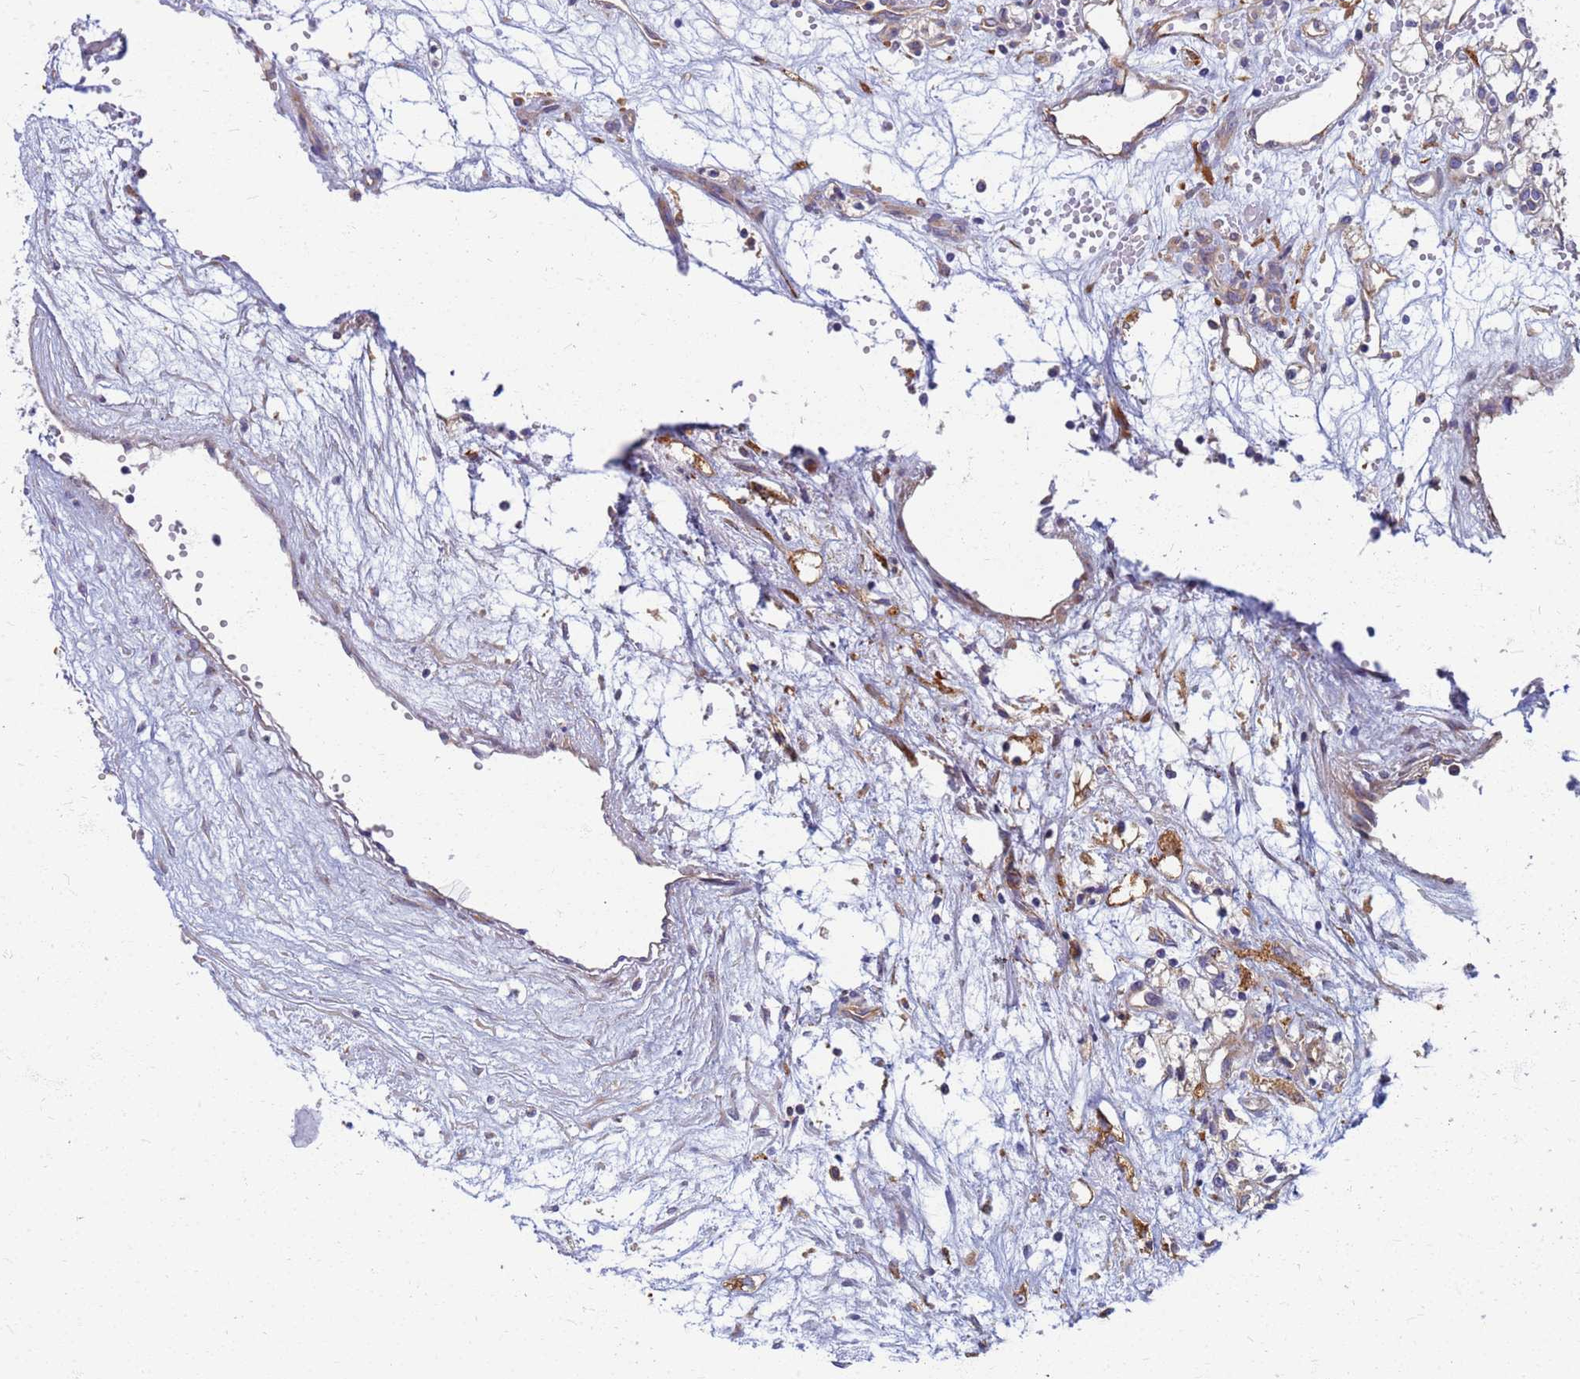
{"staining": {"intensity": "negative", "quantity": "none", "location": "none"}, "tissue": "renal cancer", "cell_type": "Tumor cells", "image_type": "cancer", "snomed": [{"axis": "morphology", "description": "Adenocarcinoma, NOS"}, {"axis": "topography", "description": "Kidney"}], "caption": "DAB immunohistochemical staining of renal cancer displays no significant staining in tumor cells.", "gene": "EEA1", "patient": {"sex": "male", "age": 59}}